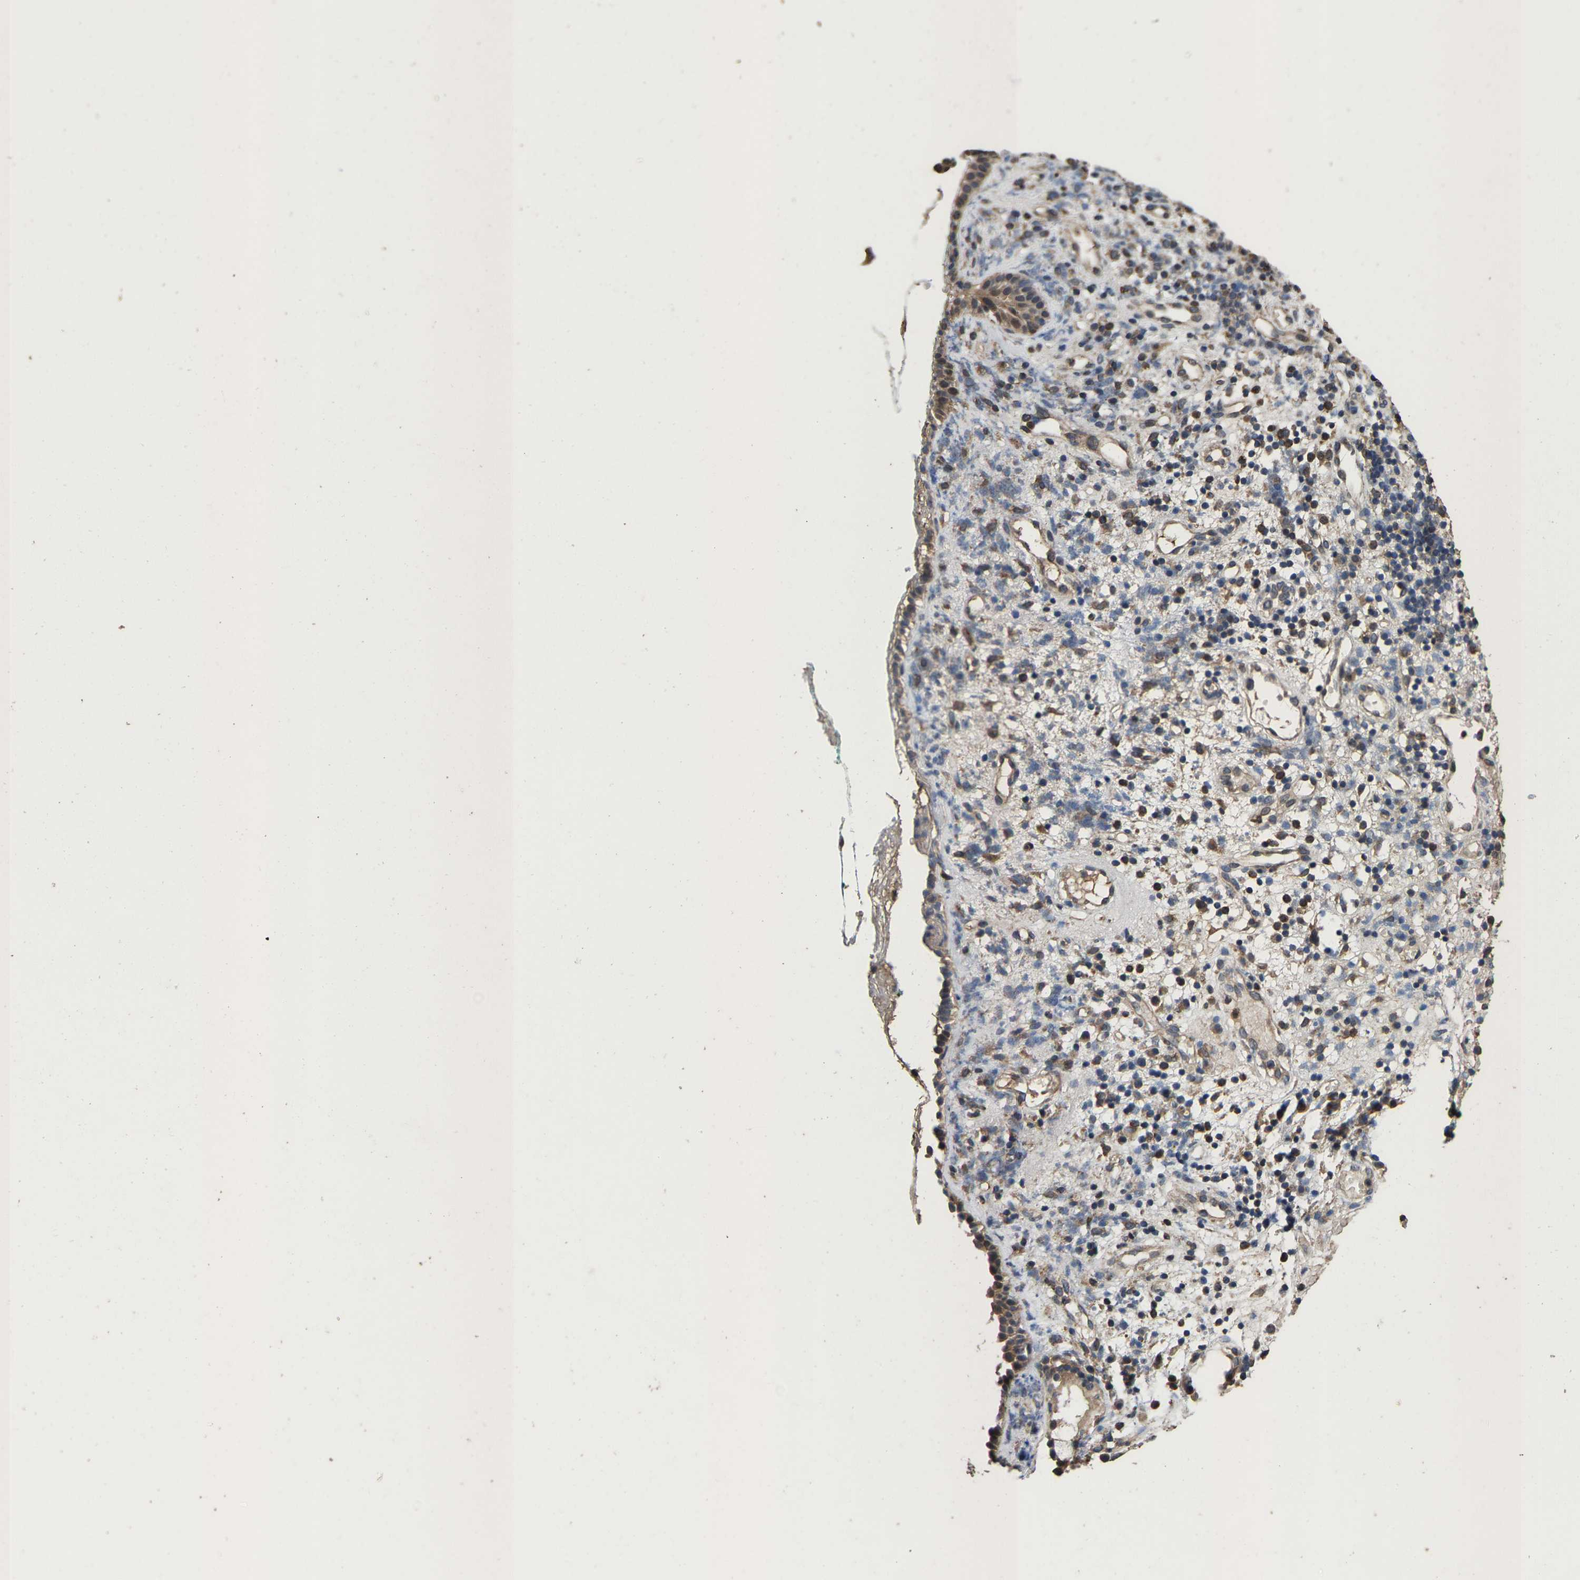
{"staining": {"intensity": "moderate", "quantity": ">75%", "location": "cytoplasmic/membranous"}, "tissue": "nasopharynx", "cell_type": "Respiratory epithelial cells", "image_type": "normal", "snomed": [{"axis": "morphology", "description": "Normal tissue, NOS"}, {"axis": "morphology", "description": "Basal cell carcinoma"}, {"axis": "topography", "description": "Cartilage tissue"}, {"axis": "topography", "description": "Nasopharynx"}, {"axis": "topography", "description": "Oral tissue"}], "caption": "Normal nasopharynx exhibits moderate cytoplasmic/membranous positivity in about >75% of respiratory epithelial cells, visualized by immunohistochemistry. The staining was performed using DAB (3,3'-diaminobenzidine), with brown indicating positive protein expression. Nuclei are stained blue with hematoxylin.", "gene": "TDRKH", "patient": {"sex": "female", "age": 77}}